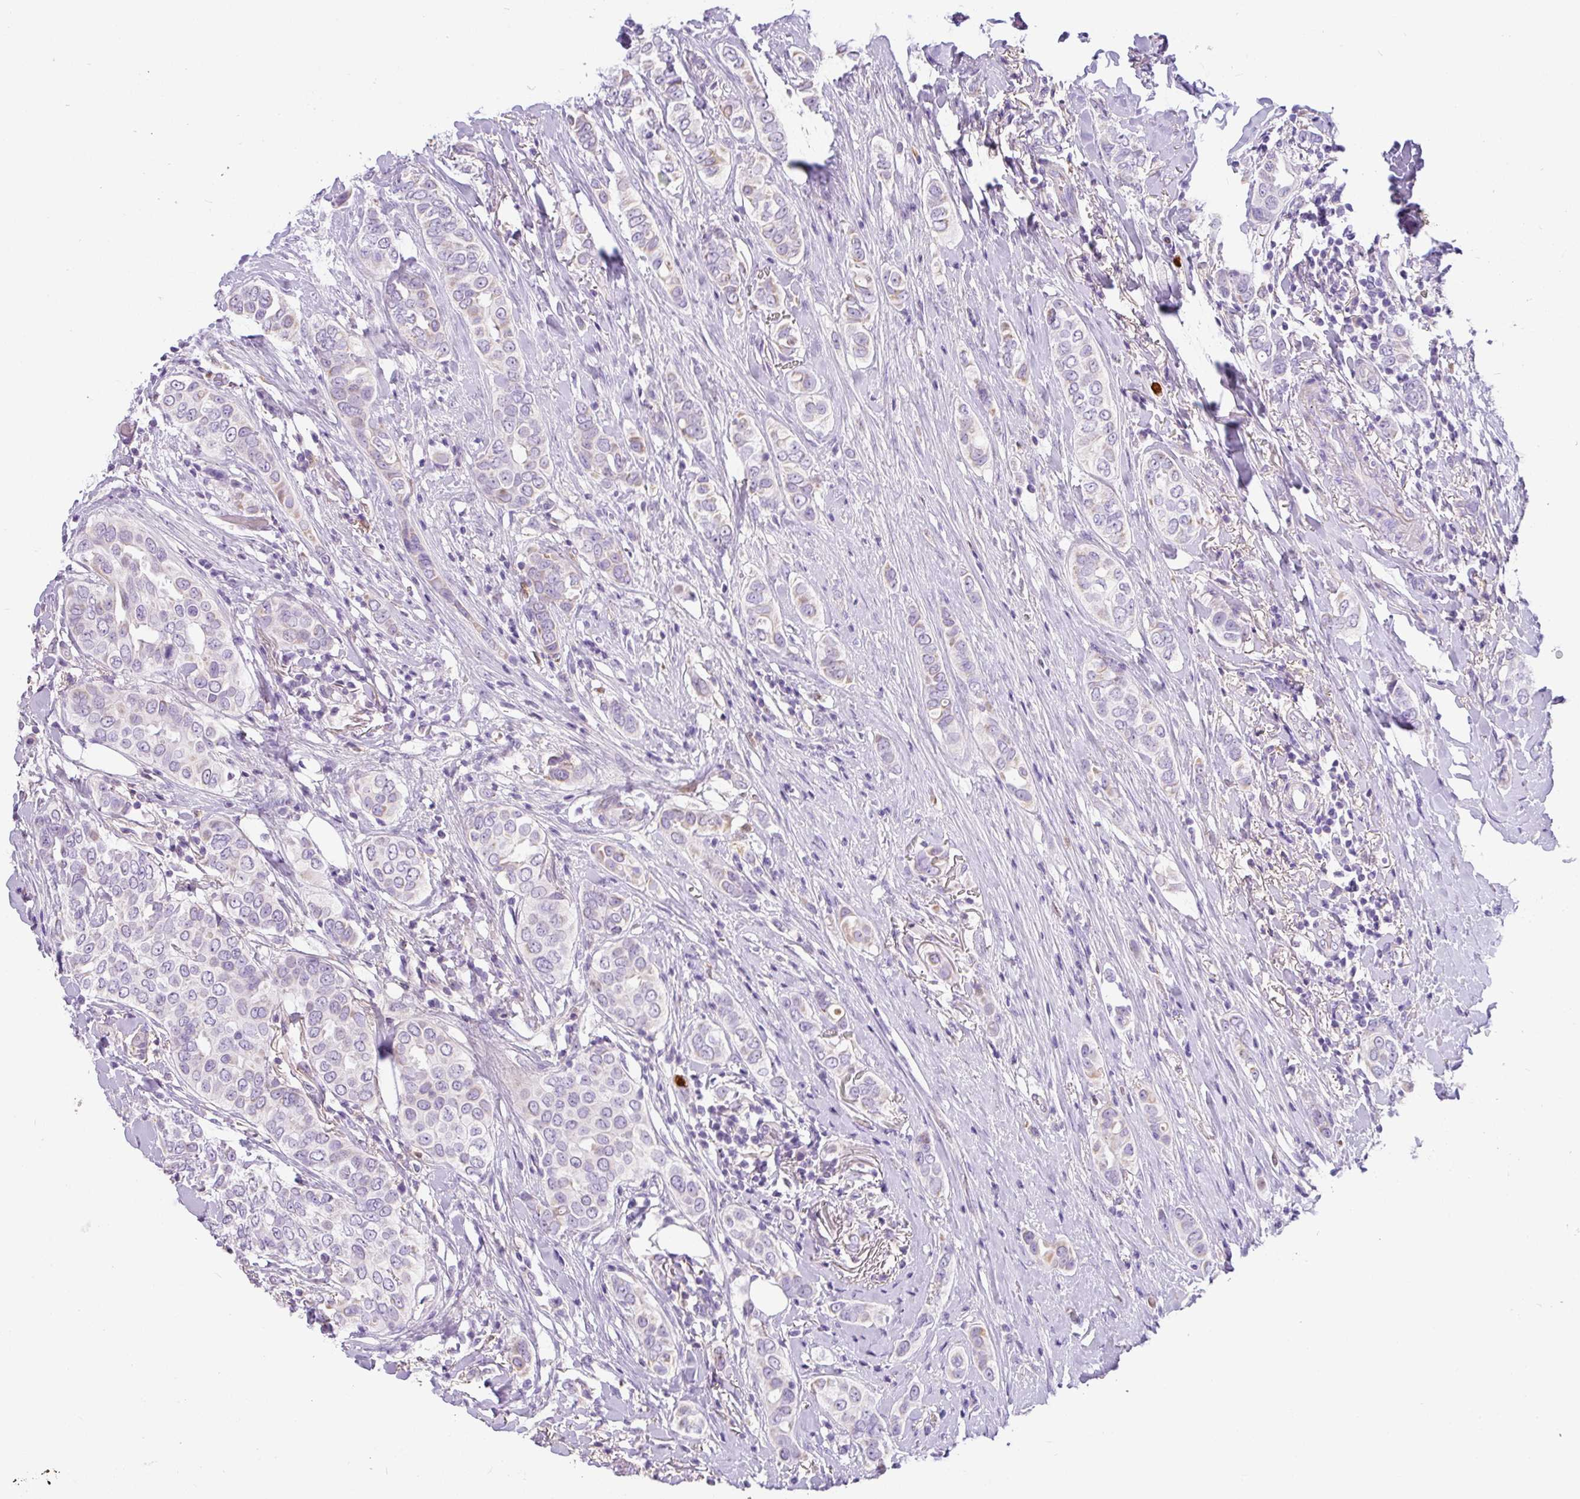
{"staining": {"intensity": "weak", "quantity": "<25%", "location": "cytoplasmic/membranous"}, "tissue": "breast cancer", "cell_type": "Tumor cells", "image_type": "cancer", "snomed": [{"axis": "morphology", "description": "Lobular carcinoma"}, {"axis": "topography", "description": "Breast"}], "caption": "Breast cancer stained for a protein using IHC exhibits no expression tumor cells.", "gene": "SH2D3C", "patient": {"sex": "female", "age": 51}}